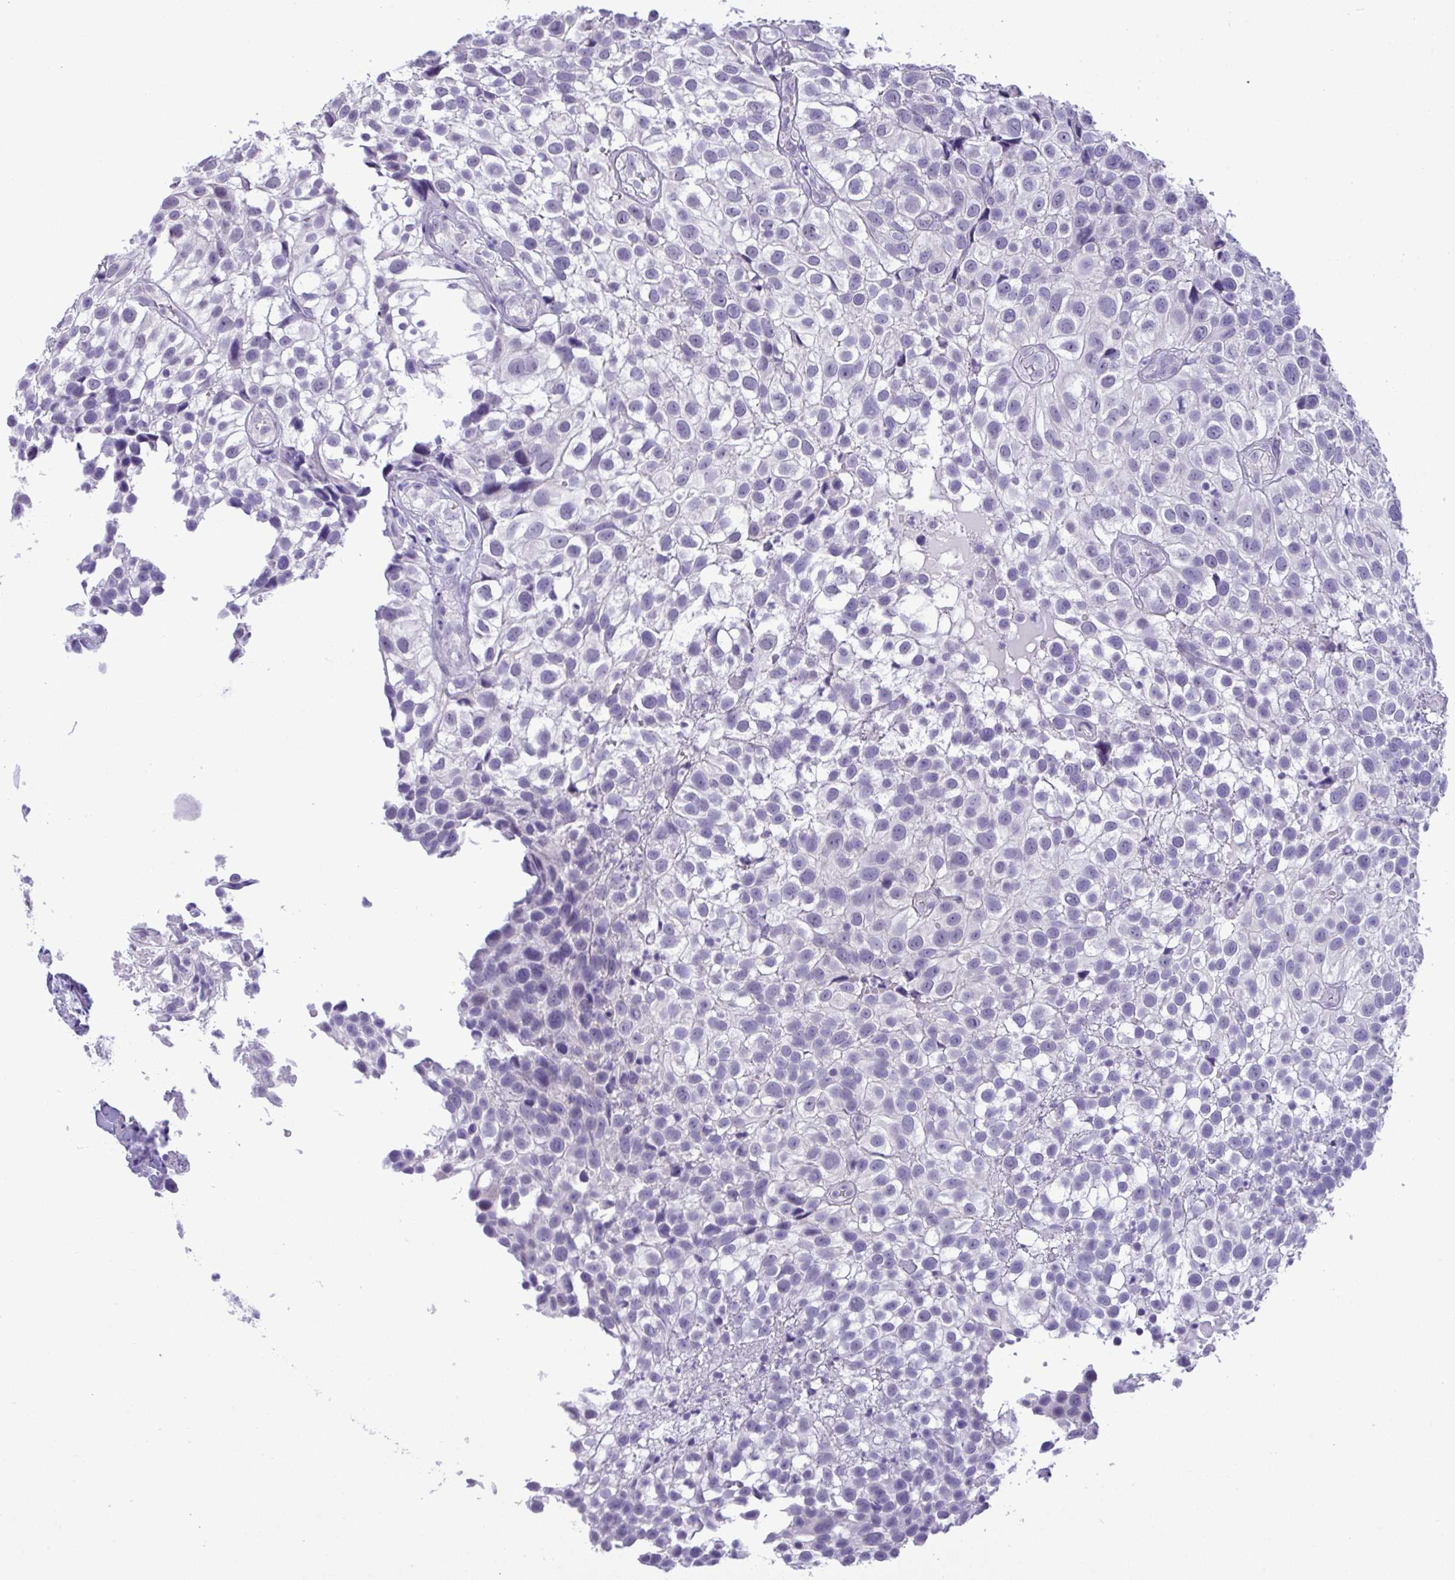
{"staining": {"intensity": "negative", "quantity": "none", "location": "none"}, "tissue": "urothelial cancer", "cell_type": "Tumor cells", "image_type": "cancer", "snomed": [{"axis": "morphology", "description": "Urothelial carcinoma, High grade"}, {"axis": "topography", "description": "Urinary bladder"}], "caption": "Tumor cells show no significant expression in urothelial cancer. The staining was performed using DAB (3,3'-diaminobenzidine) to visualize the protein expression in brown, while the nuclei were stained in blue with hematoxylin (Magnification: 20x).", "gene": "YBX2", "patient": {"sex": "male", "age": 56}}